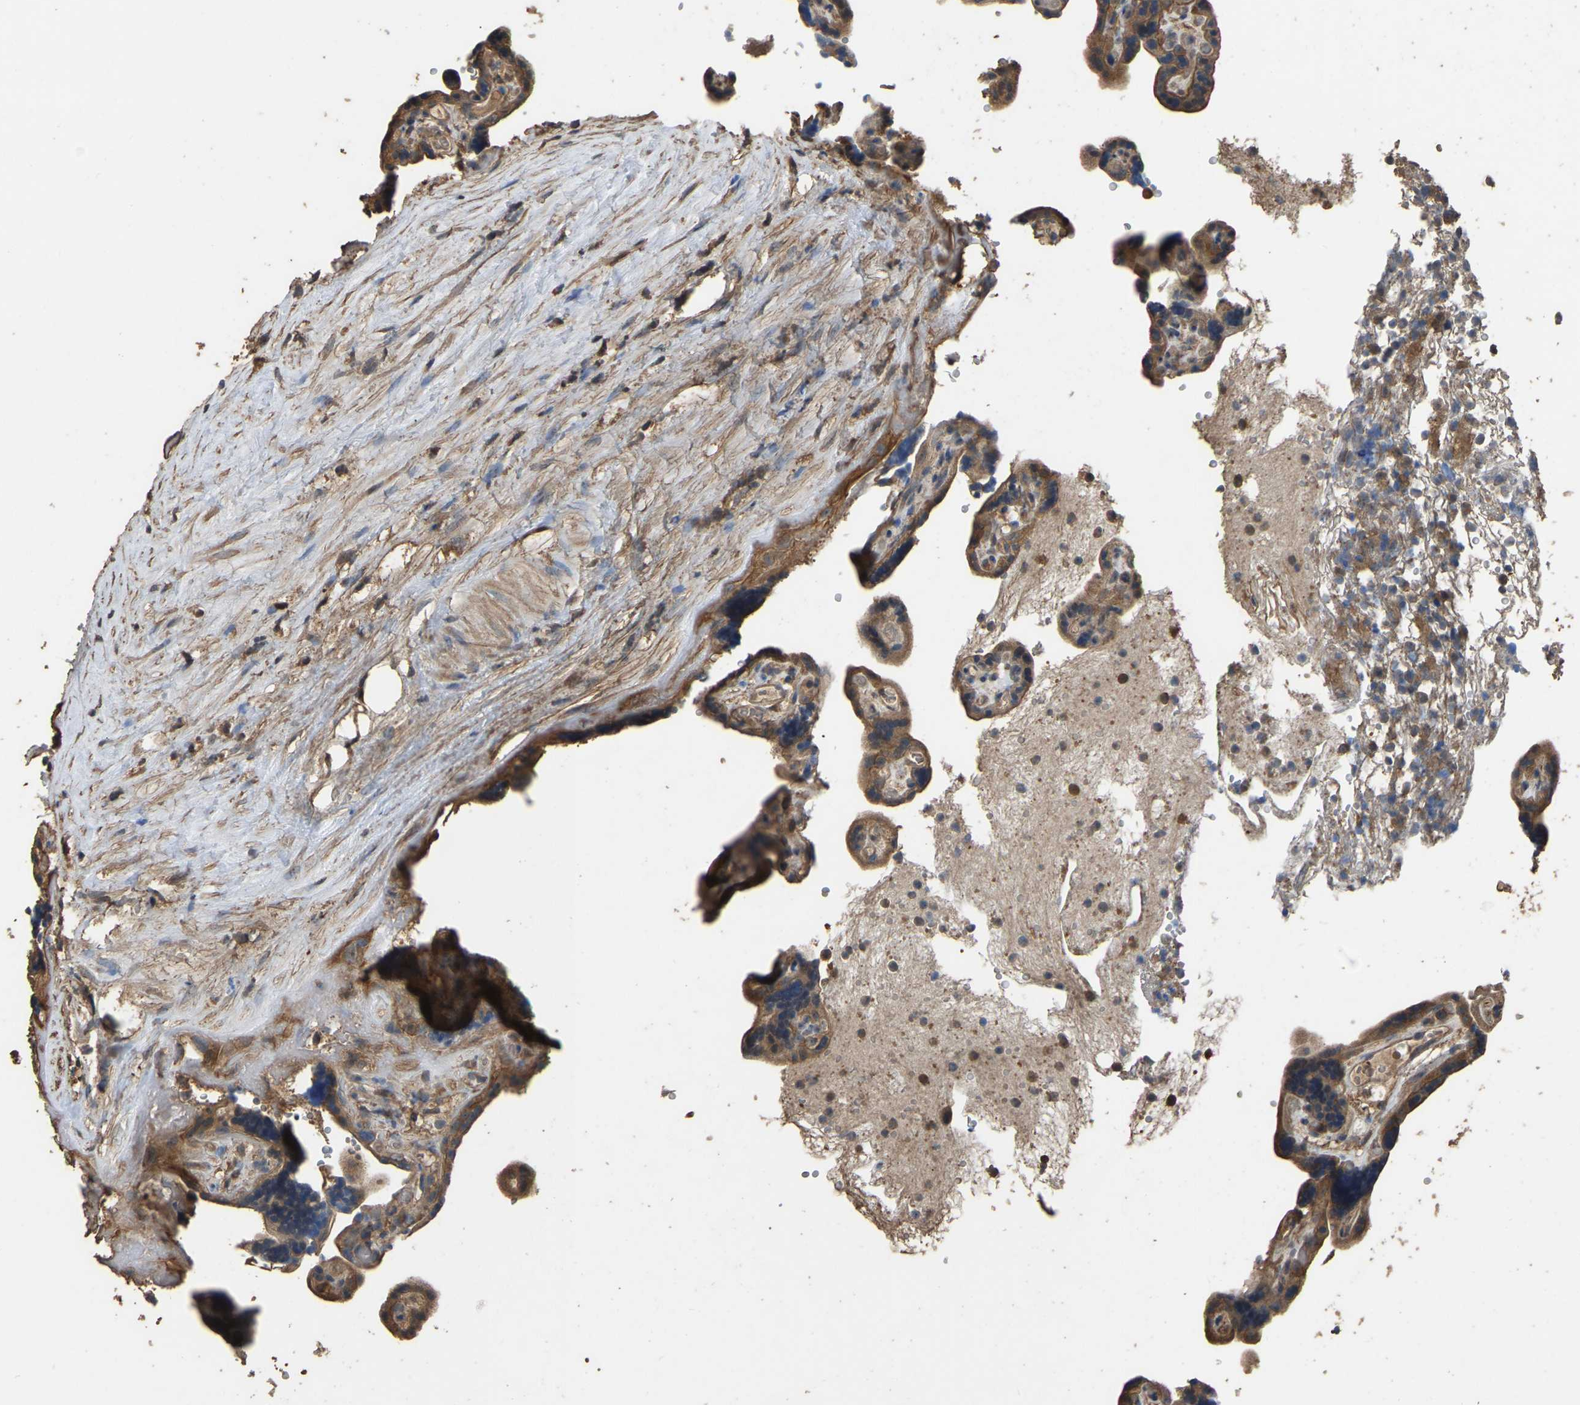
{"staining": {"intensity": "moderate", "quantity": ">75%", "location": "cytoplasmic/membranous"}, "tissue": "placenta", "cell_type": "Decidual cells", "image_type": "normal", "snomed": [{"axis": "morphology", "description": "Normal tissue, NOS"}, {"axis": "topography", "description": "Placenta"}], "caption": "Protein expression analysis of normal placenta demonstrates moderate cytoplasmic/membranous staining in about >75% of decidual cells. (DAB (3,3'-diaminobenzidine) IHC, brown staining for protein, blue staining for nuclei).", "gene": "FHIT", "patient": {"sex": "female", "age": 30}}